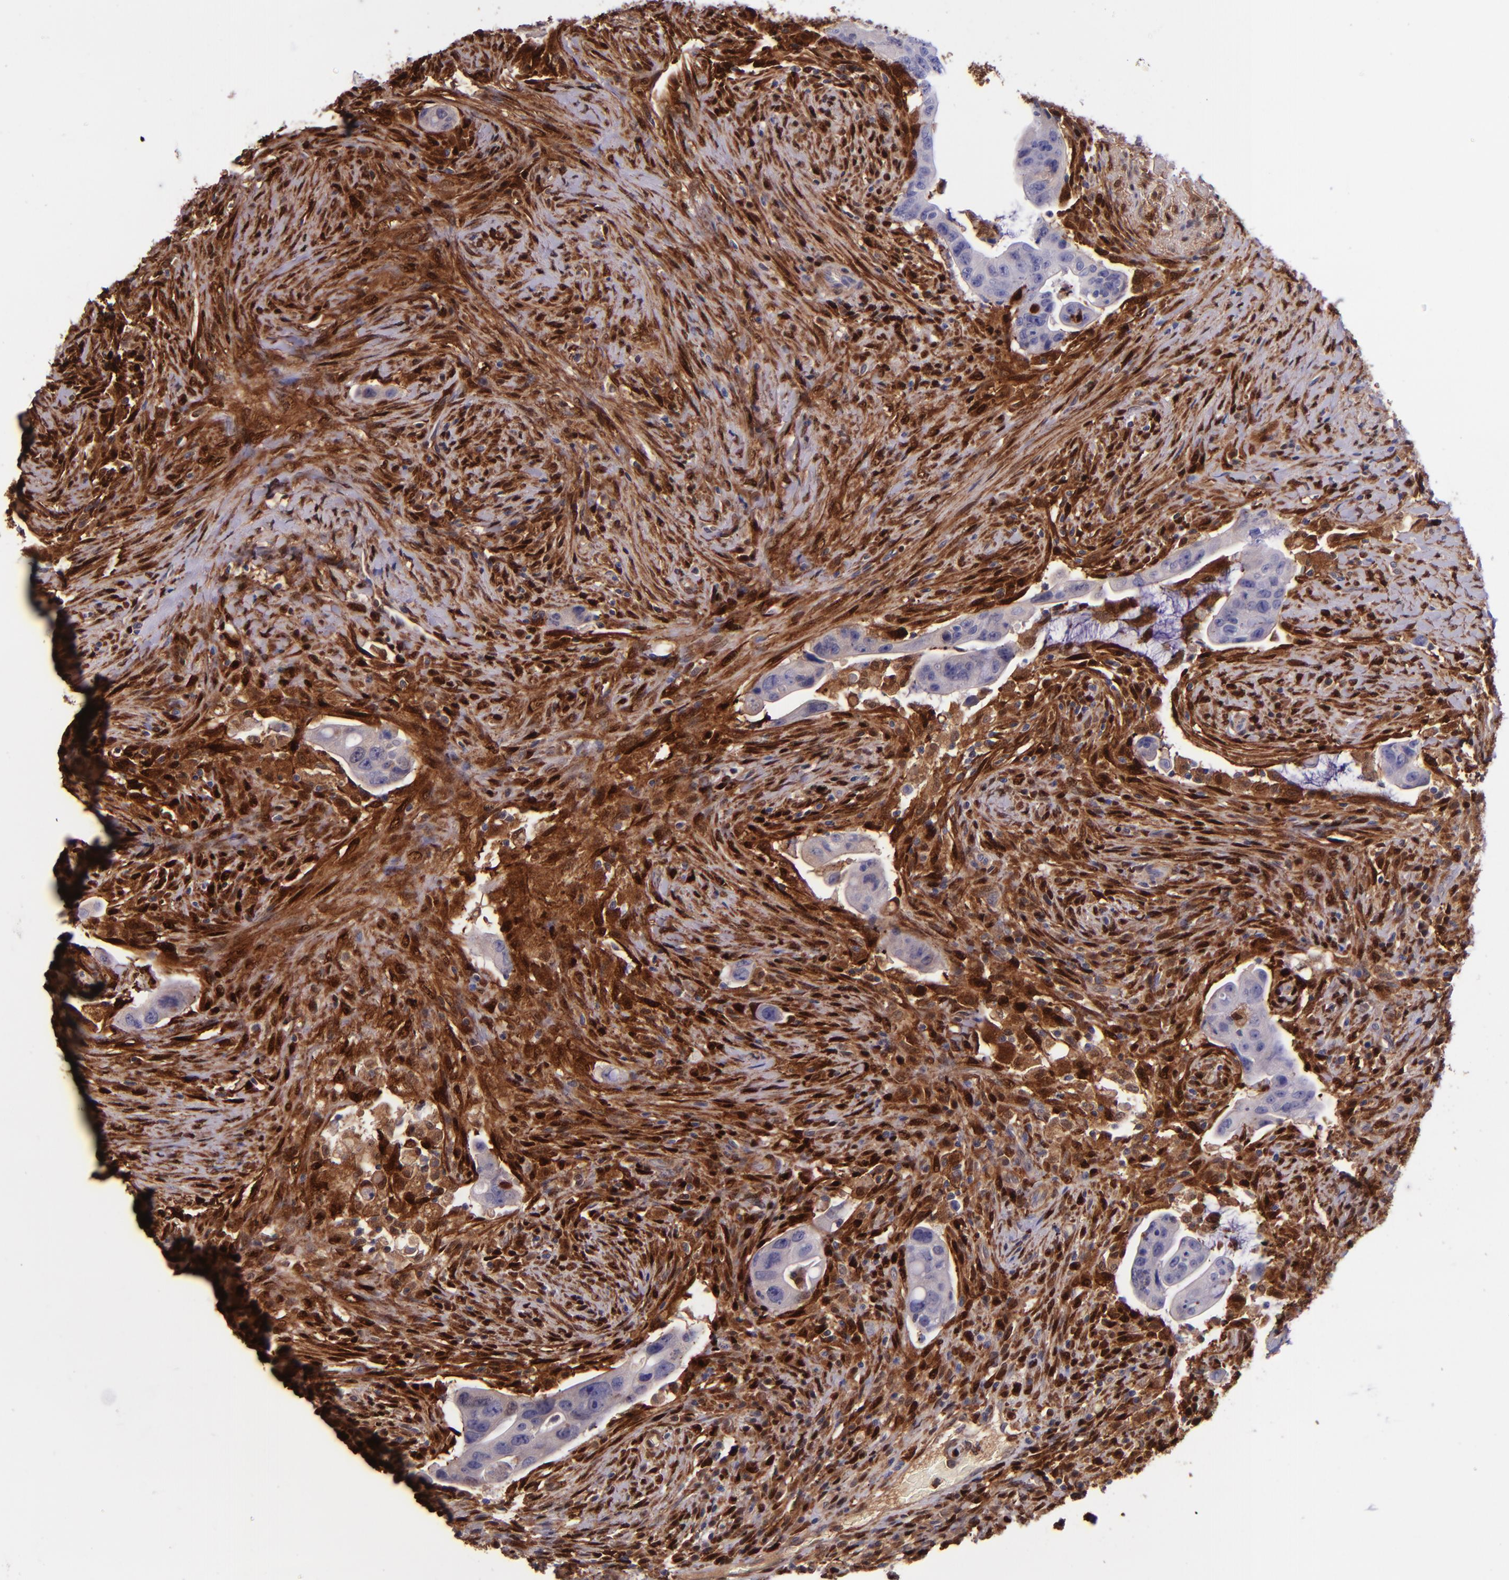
{"staining": {"intensity": "negative", "quantity": "none", "location": "none"}, "tissue": "colorectal cancer", "cell_type": "Tumor cells", "image_type": "cancer", "snomed": [{"axis": "morphology", "description": "Adenocarcinoma, NOS"}, {"axis": "topography", "description": "Rectum"}], "caption": "This is a histopathology image of immunohistochemistry (IHC) staining of colorectal cancer, which shows no staining in tumor cells.", "gene": "LGALS1", "patient": {"sex": "female", "age": 71}}